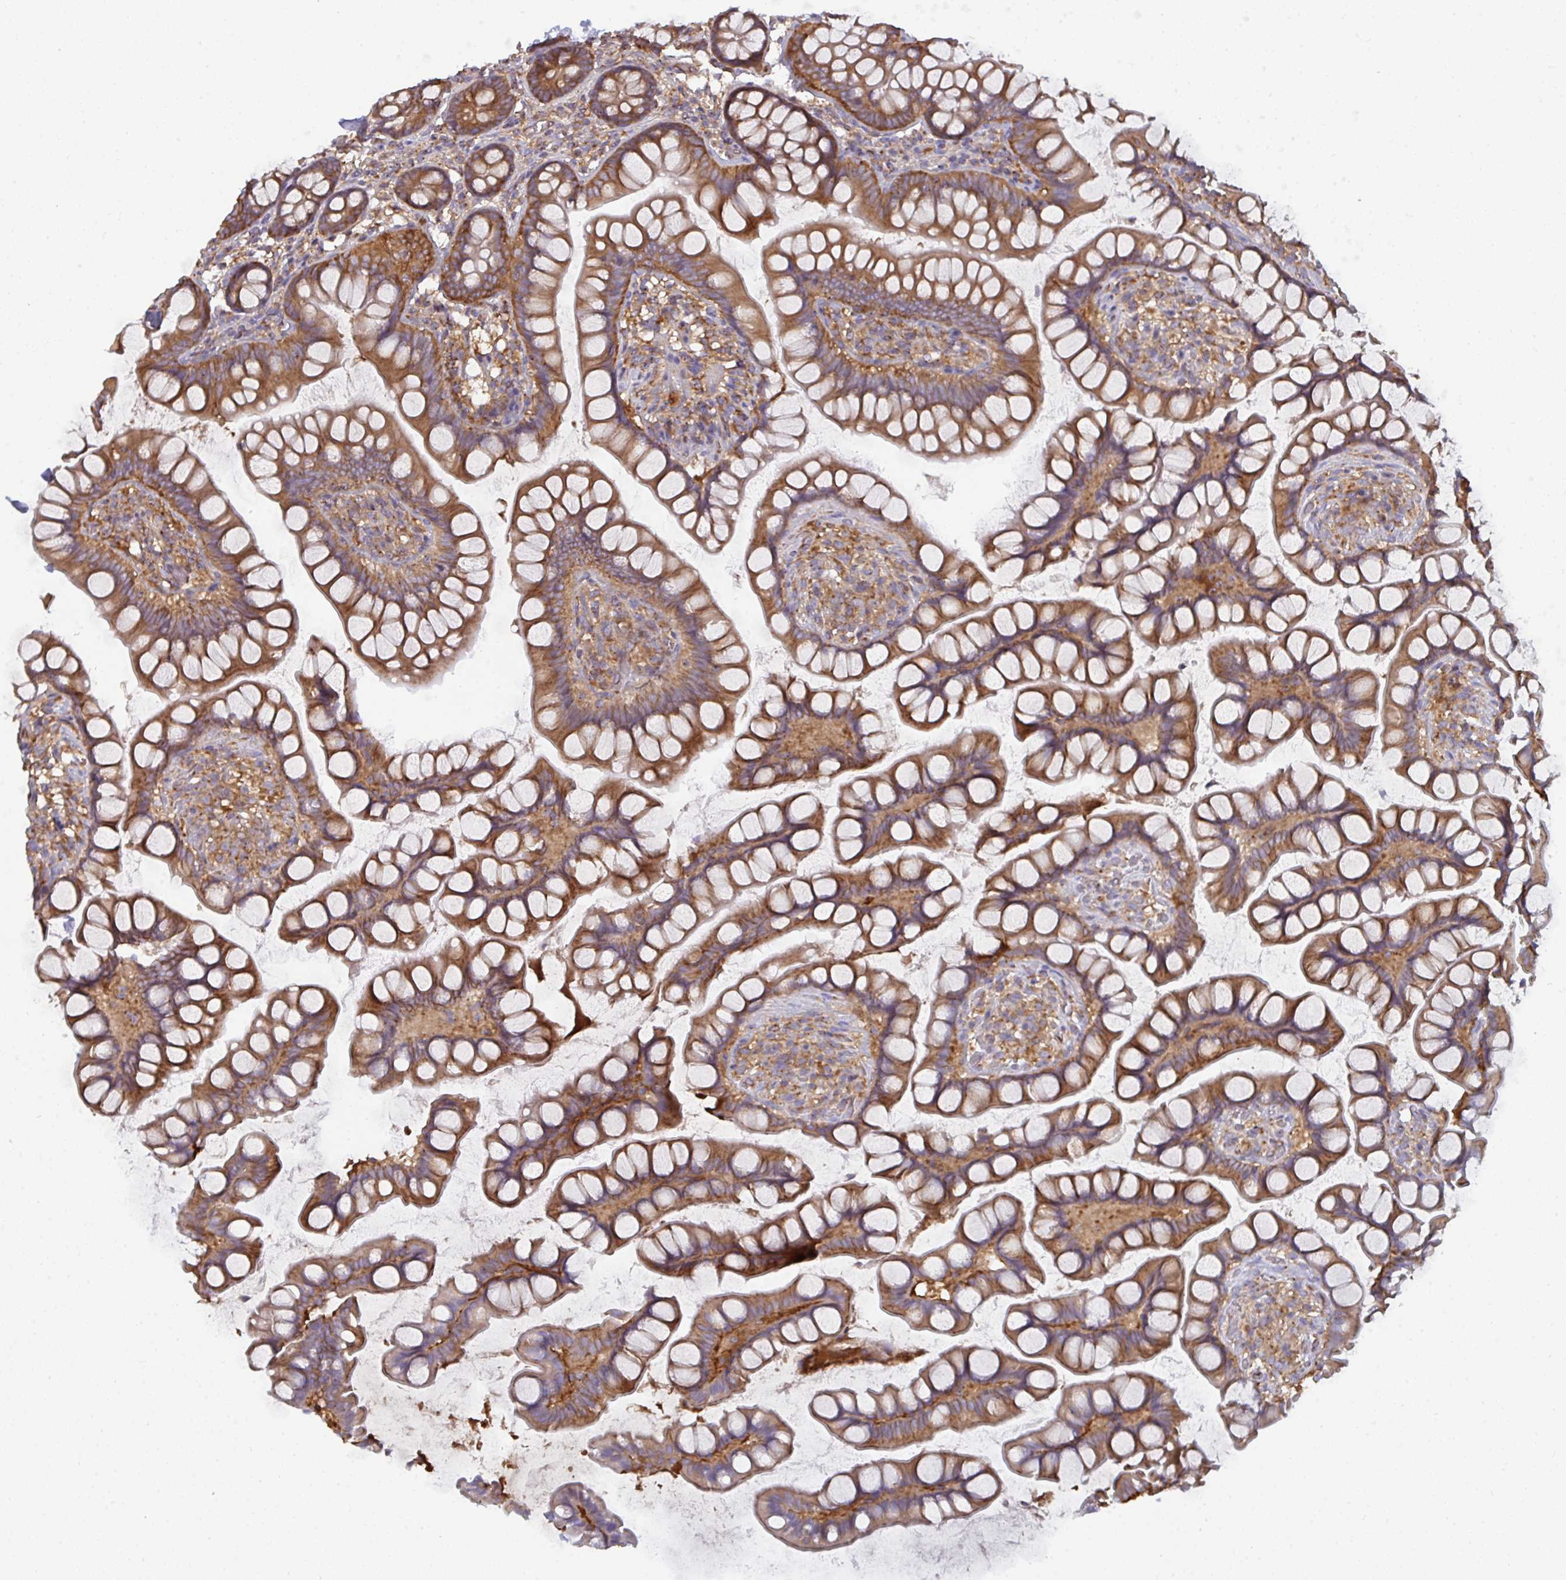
{"staining": {"intensity": "strong", "quantity": ">75%", "location": "cytoplasmic/membranous"}, "tissue": "small intestine", "cell_type": "Glandular cells", "image_type": "normal", "snomed": [{"axis": "morphology", "description": "Normal tissue, NOS"}, {"axis": "topography", "description": "Small intestine"}], "caption": "DAB immunohistochemical staining of benign human small intestine shows strong cytoplasmic/membranous protein positivity in approximately >75% of glandular cells. (Brightfield microscopy of DAB IHC at high magnification).", "gene": "DYNC1I2", "patient": {"sex": "male", "age": 70}}